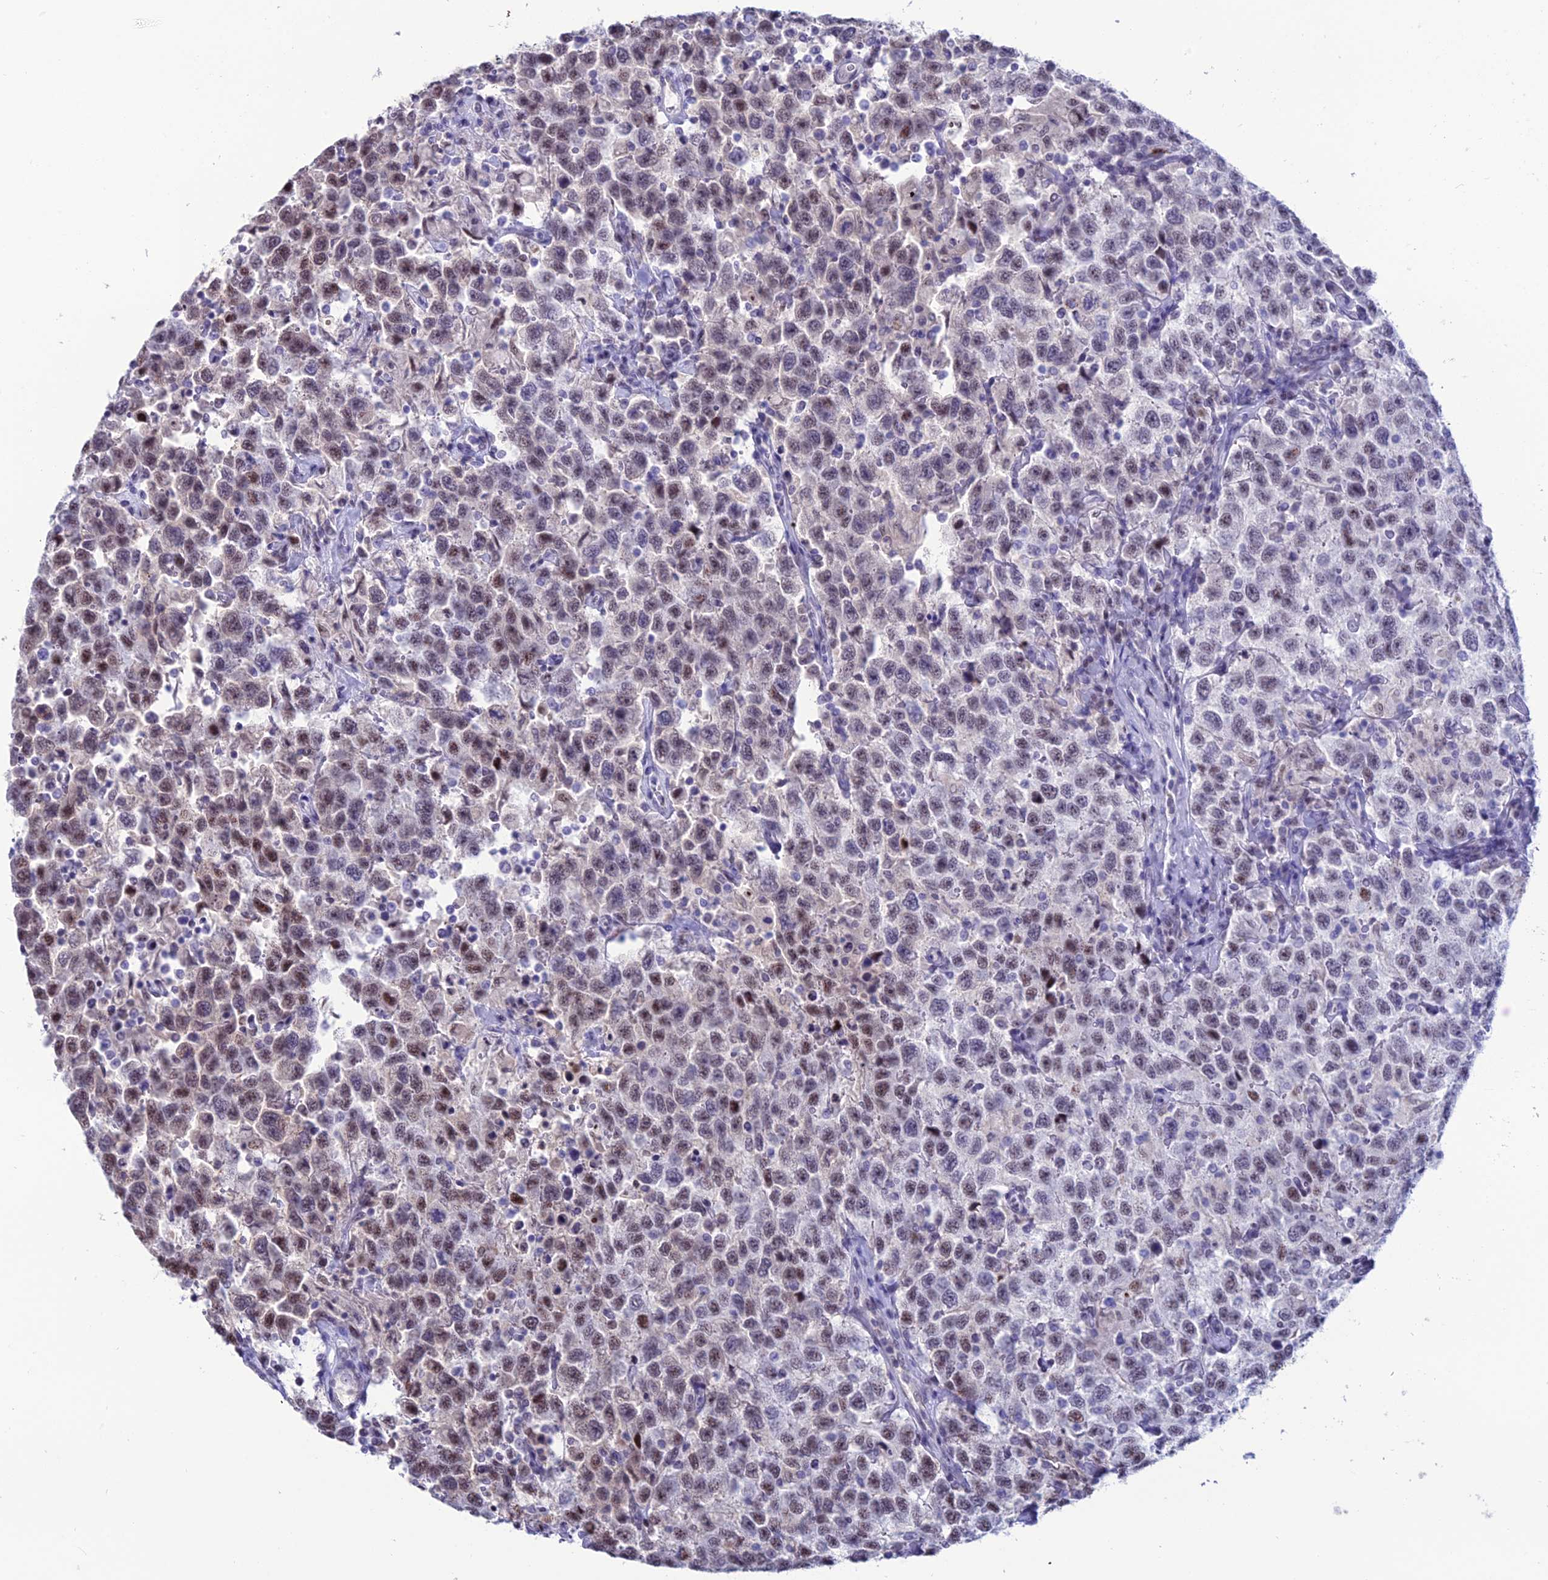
{"staining": {"intensity": "moderate", "quantity": "<25%", "location": "nuclear"}, "tissue": "testis cancer", "cell_type": "Tumor cells", "image_type": "cancer", "snomed": [{"axis": "morphology", "description": "Seminoma, NOS"}, {"axis": "topography", "description": "Testis"}], "caption": "Immunohistochemistry (IHC) (DAB (3,3'-diaminobenzidine)) staining of testis cancer demonstrates moderate nuclear protein staining in approximately <25% of tumor cells.", "gene": "MFSD2B", "patient": {"sex": "male", "age": 41}}